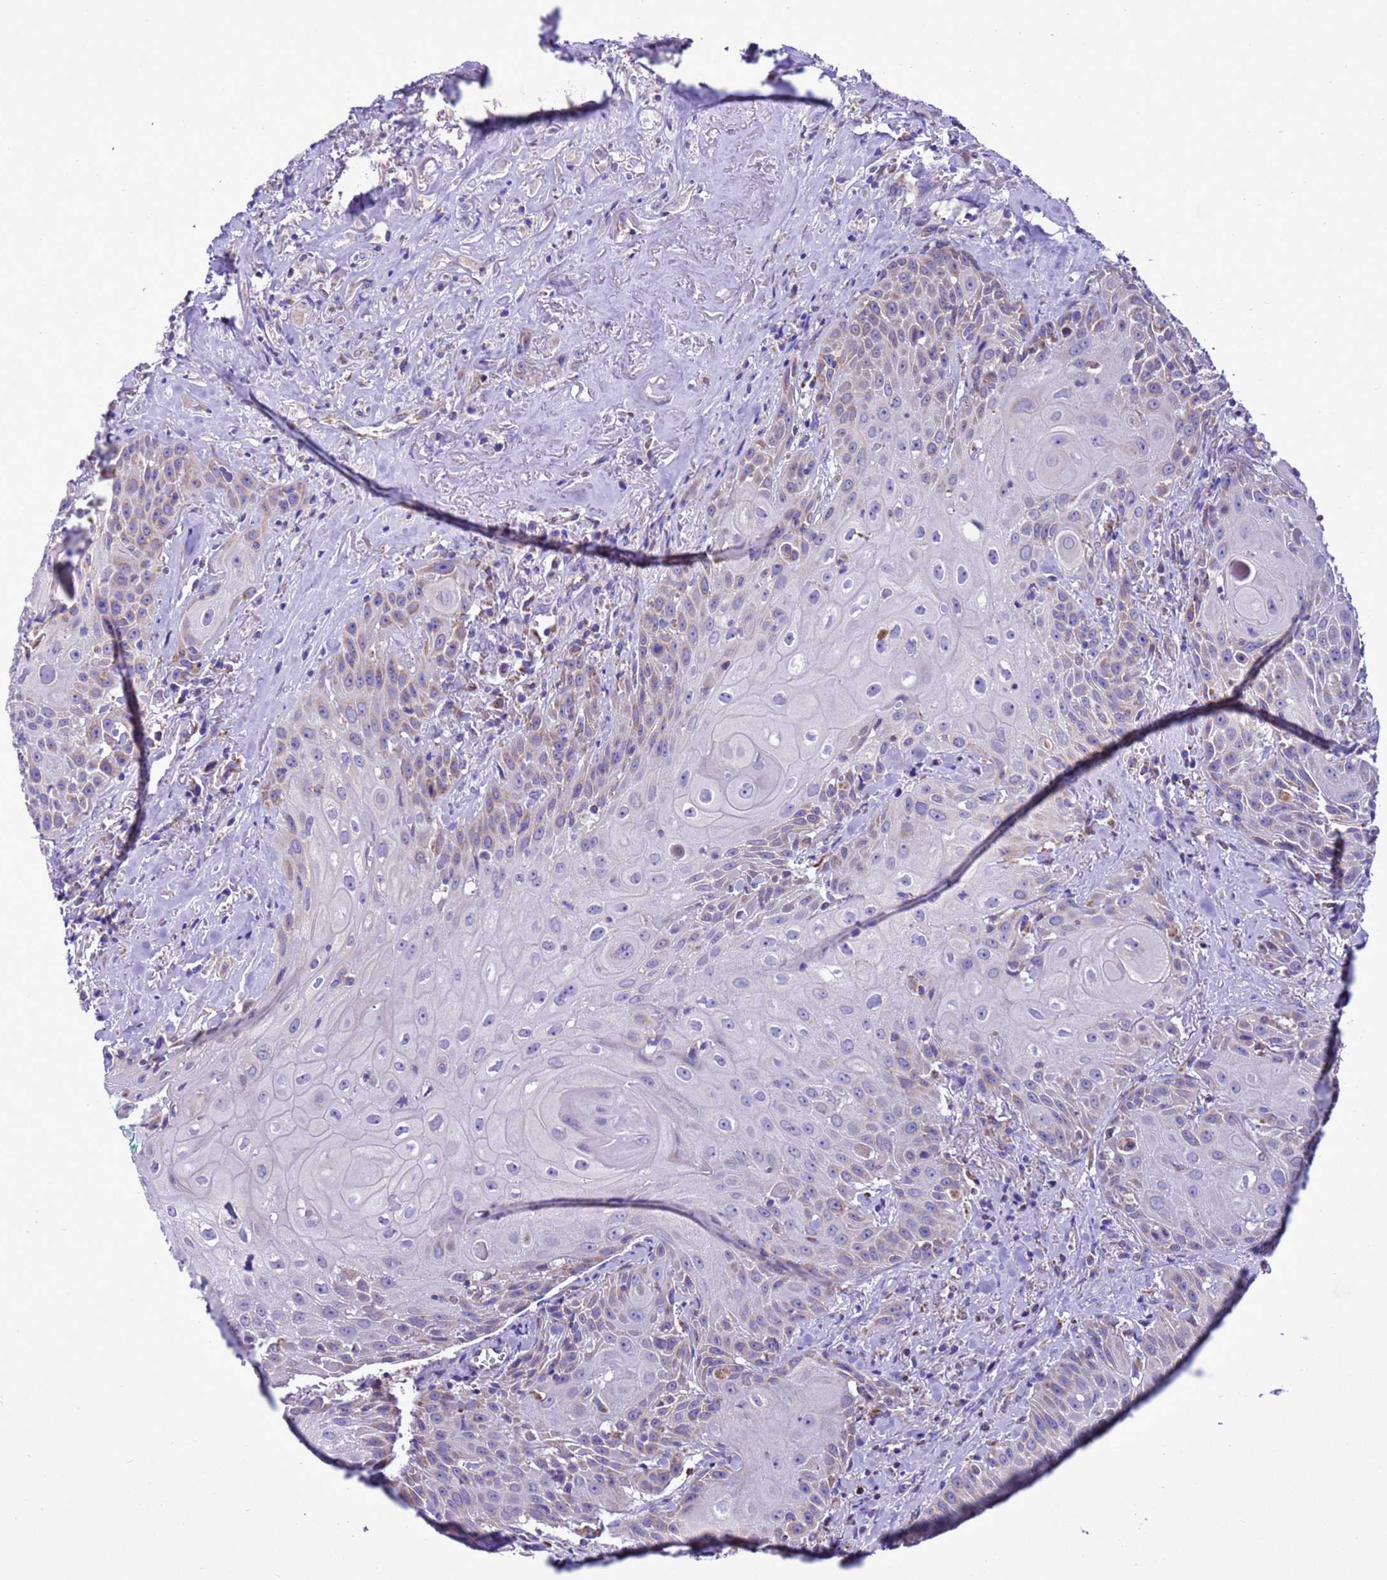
{"staining": {"intensity": "weak", "quantity": "<25%", "location": "cytoplasmic/membranous"}, "tissue": "head and neck cancer", "cell_type": "Tumor cells", "image_type": "cancer", "snomed": [{"axis": "morphology", "description": "Squamous cell carcinoma, NOS"}, {"axis": "topography", "description": "Oral tissue"}, {"axis": "topography", "description": "Head-Neck"}], "caption": "The histopathology image displays no significant staining in tumor cells of head and neck cancer (squamous cell carcinoma). (Stains: DAB (3,3'-diaminobenzidine) immunohistochemistry with hematoxylin counter stain, Microscopy: brightfield microscopy at high magnification).", "gene": "CCDC191", "patient": {"sex": "female", "age": 82}}